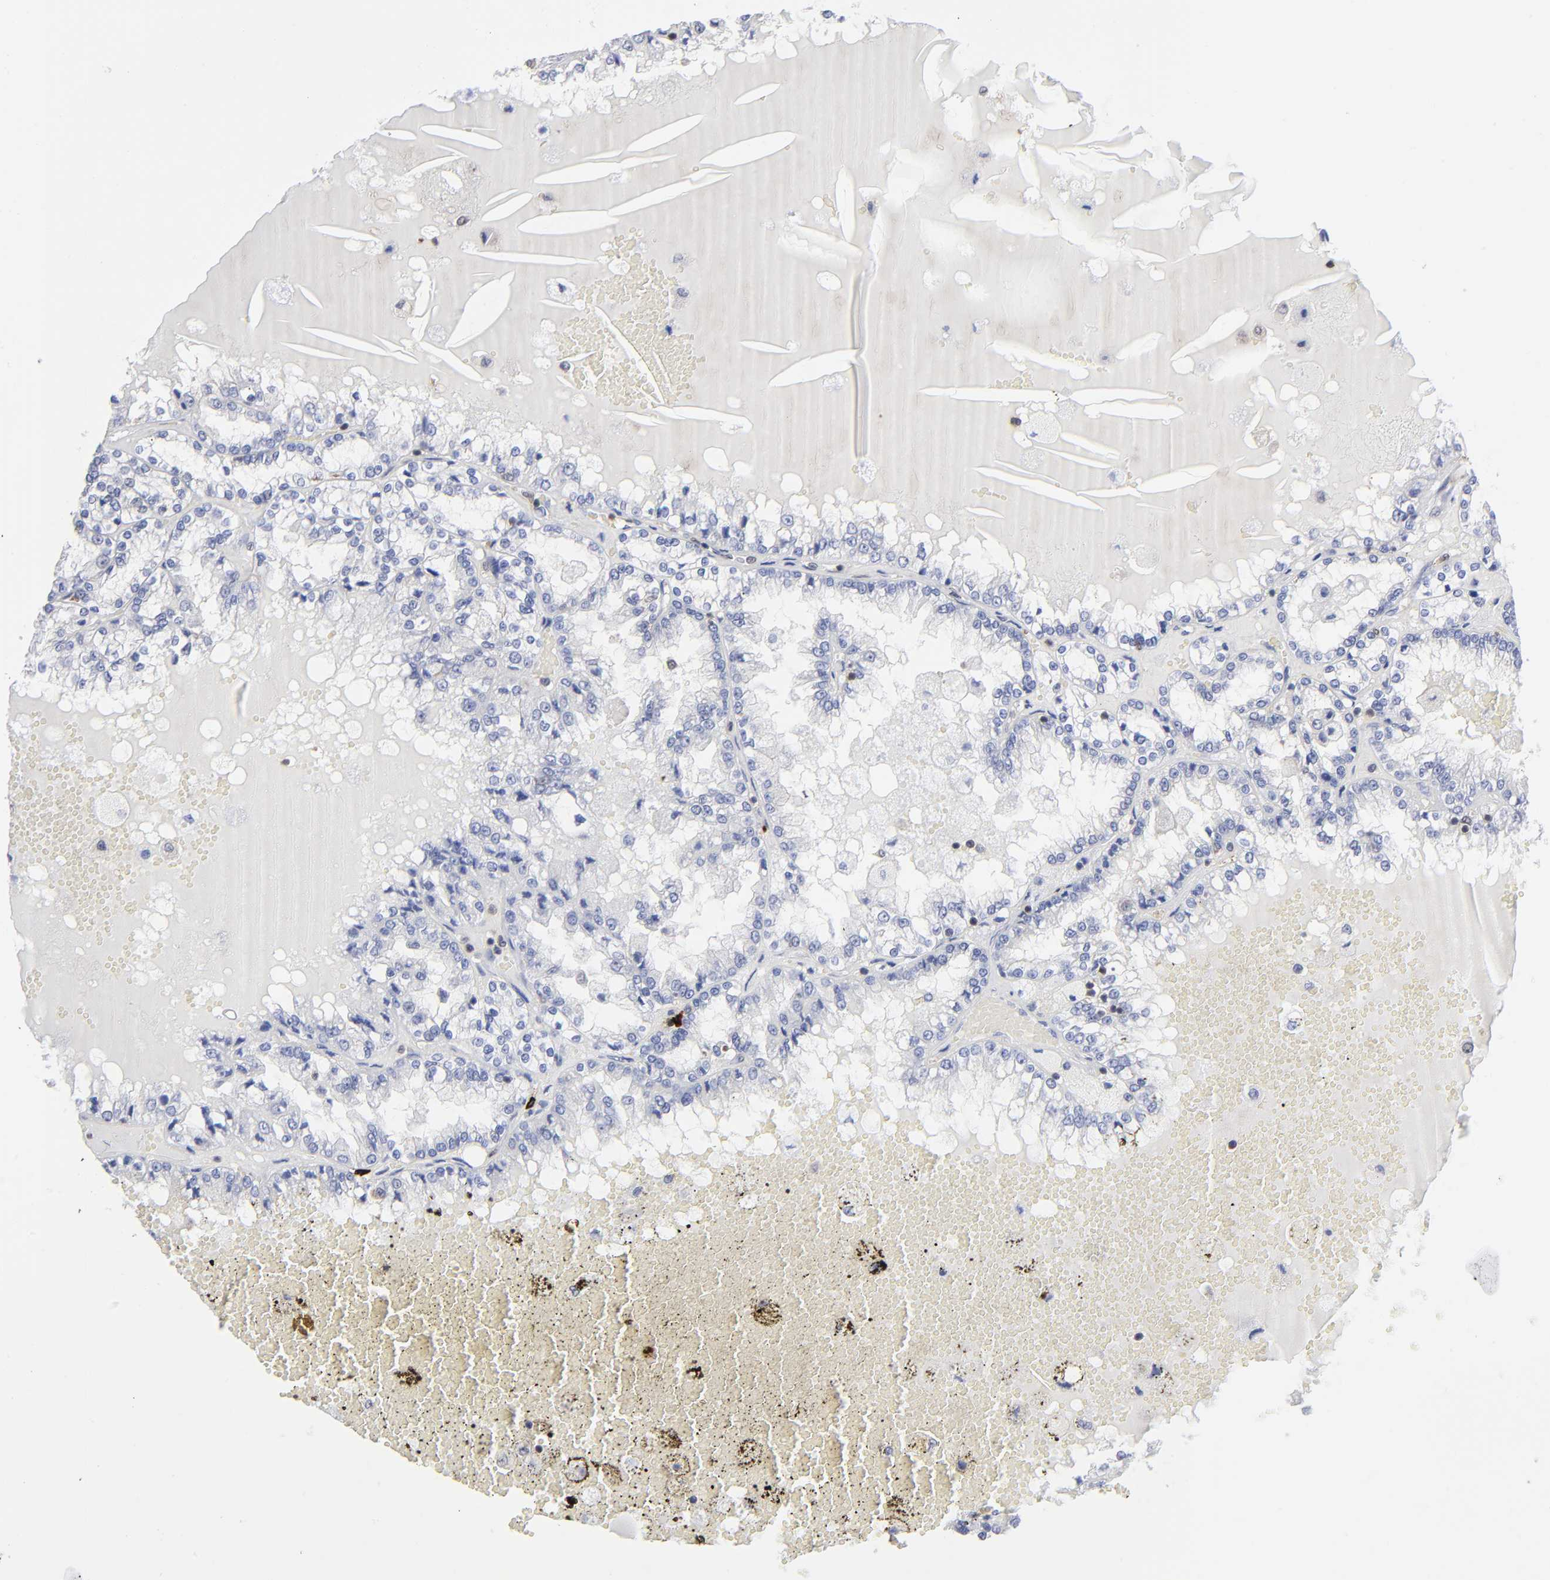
{"staining": {"intensity": "negative", "quantity": "none", "location": "none"}, "tissue": "renal cancer", "cell_type": "Tumor cells", "image_type": "cancer", "snomed": [{"axis": "morphology", "description": "Adenocarcinoma, NOS"}, {"axis": "topography", "description": "Kidney"}], "caption": "Tumor cells are negative for brown protein staining in renal cancer.", "gene": "TBXT", "patient": {"sex": "female", "age": 56}}